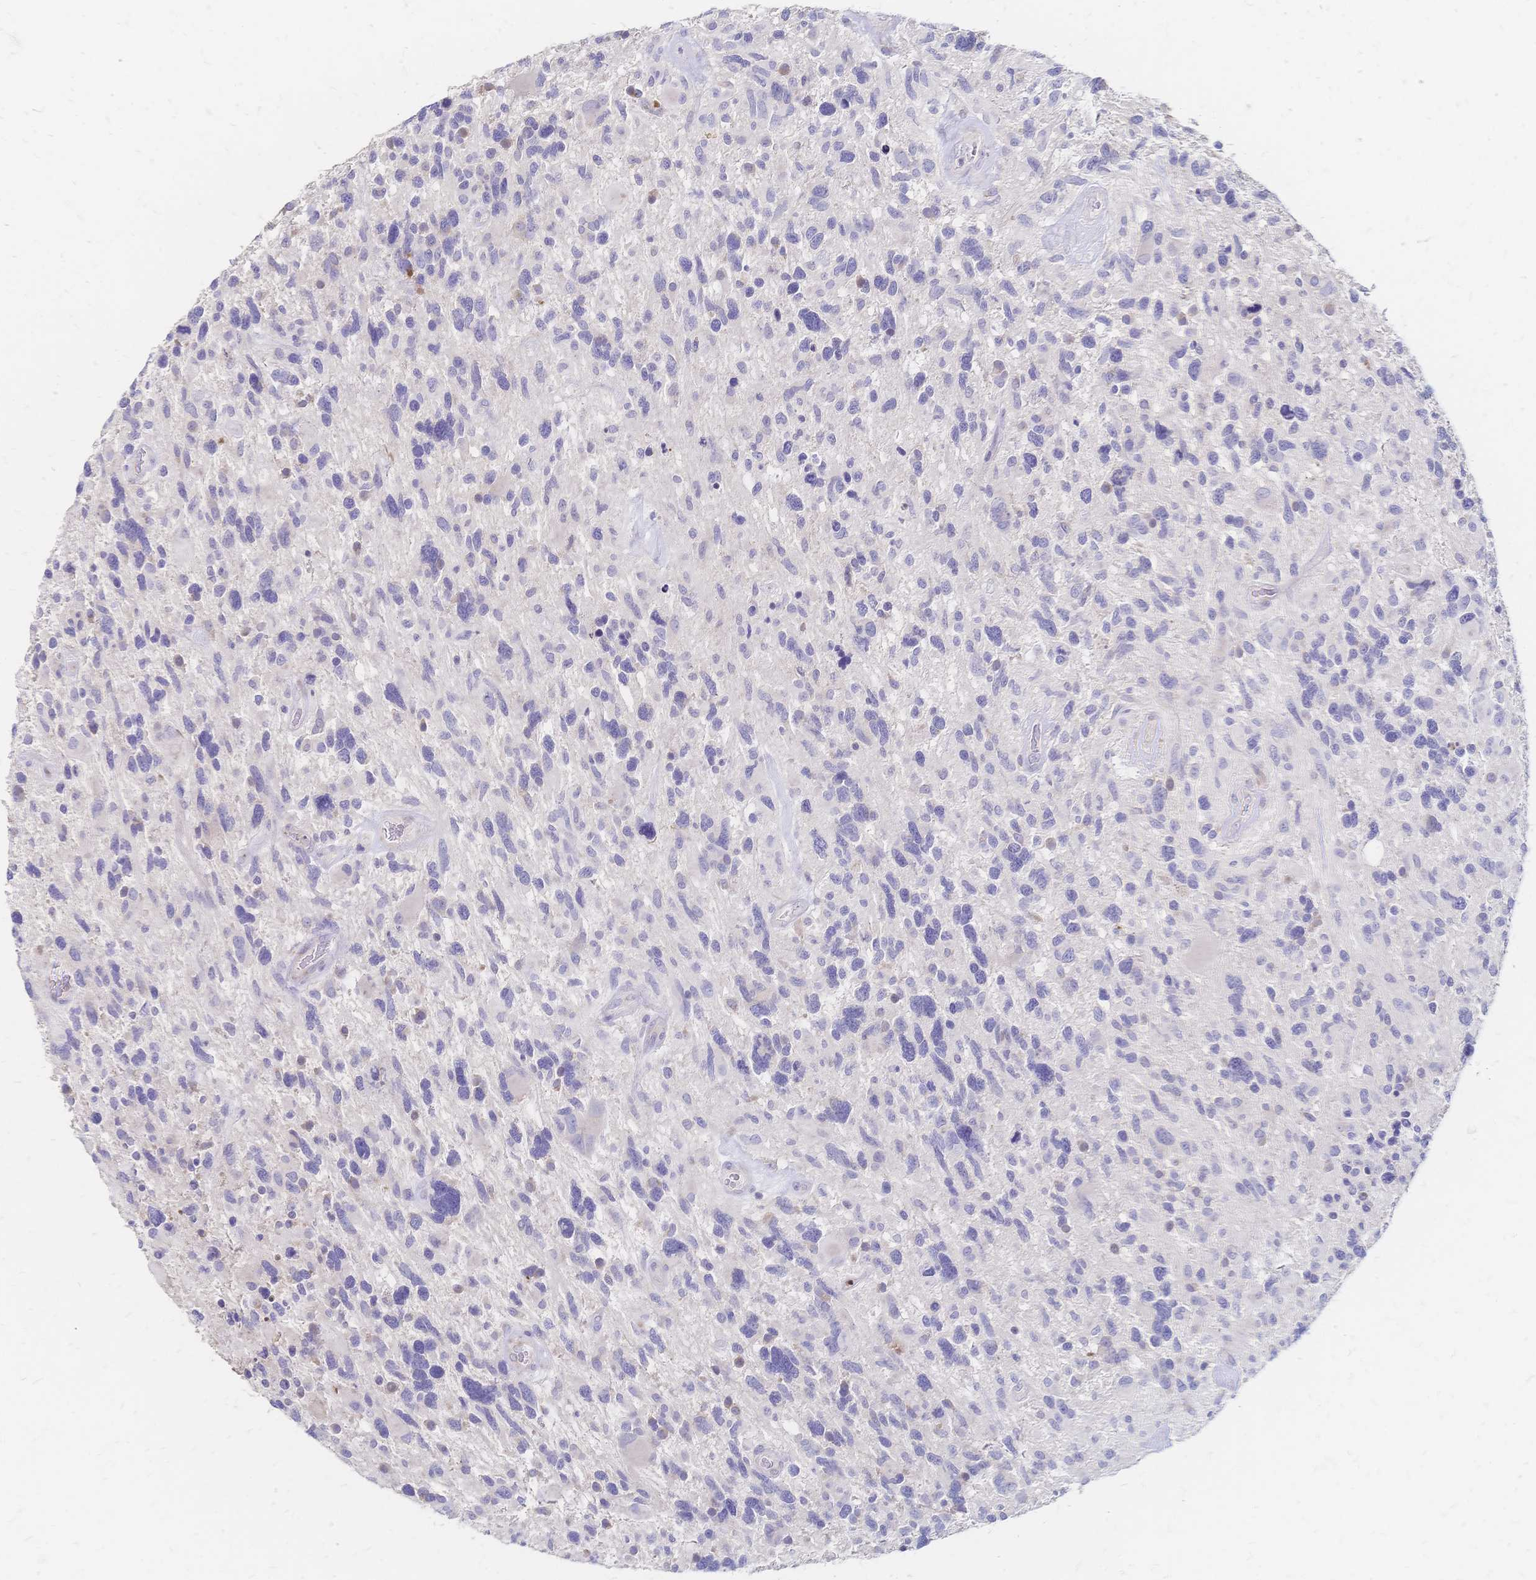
{"staining": {"intensity": "negative", "quantity": "none", "location": "none"}, "tissue": "glioma", "cell_type": "Tumor cells", "image_type": "cancer", "snomed": [{"axis": "morphology", "description": "Glioma, malignant, High grade"}, {"axis": "topography", "description": "Brain"}], "caption": "Immunohistochemistry of malignant glioma (high-grade) shows no expression in tumor cells.", "gene": "VWC2L", "patient": {"sex": "male", "age": 49}}